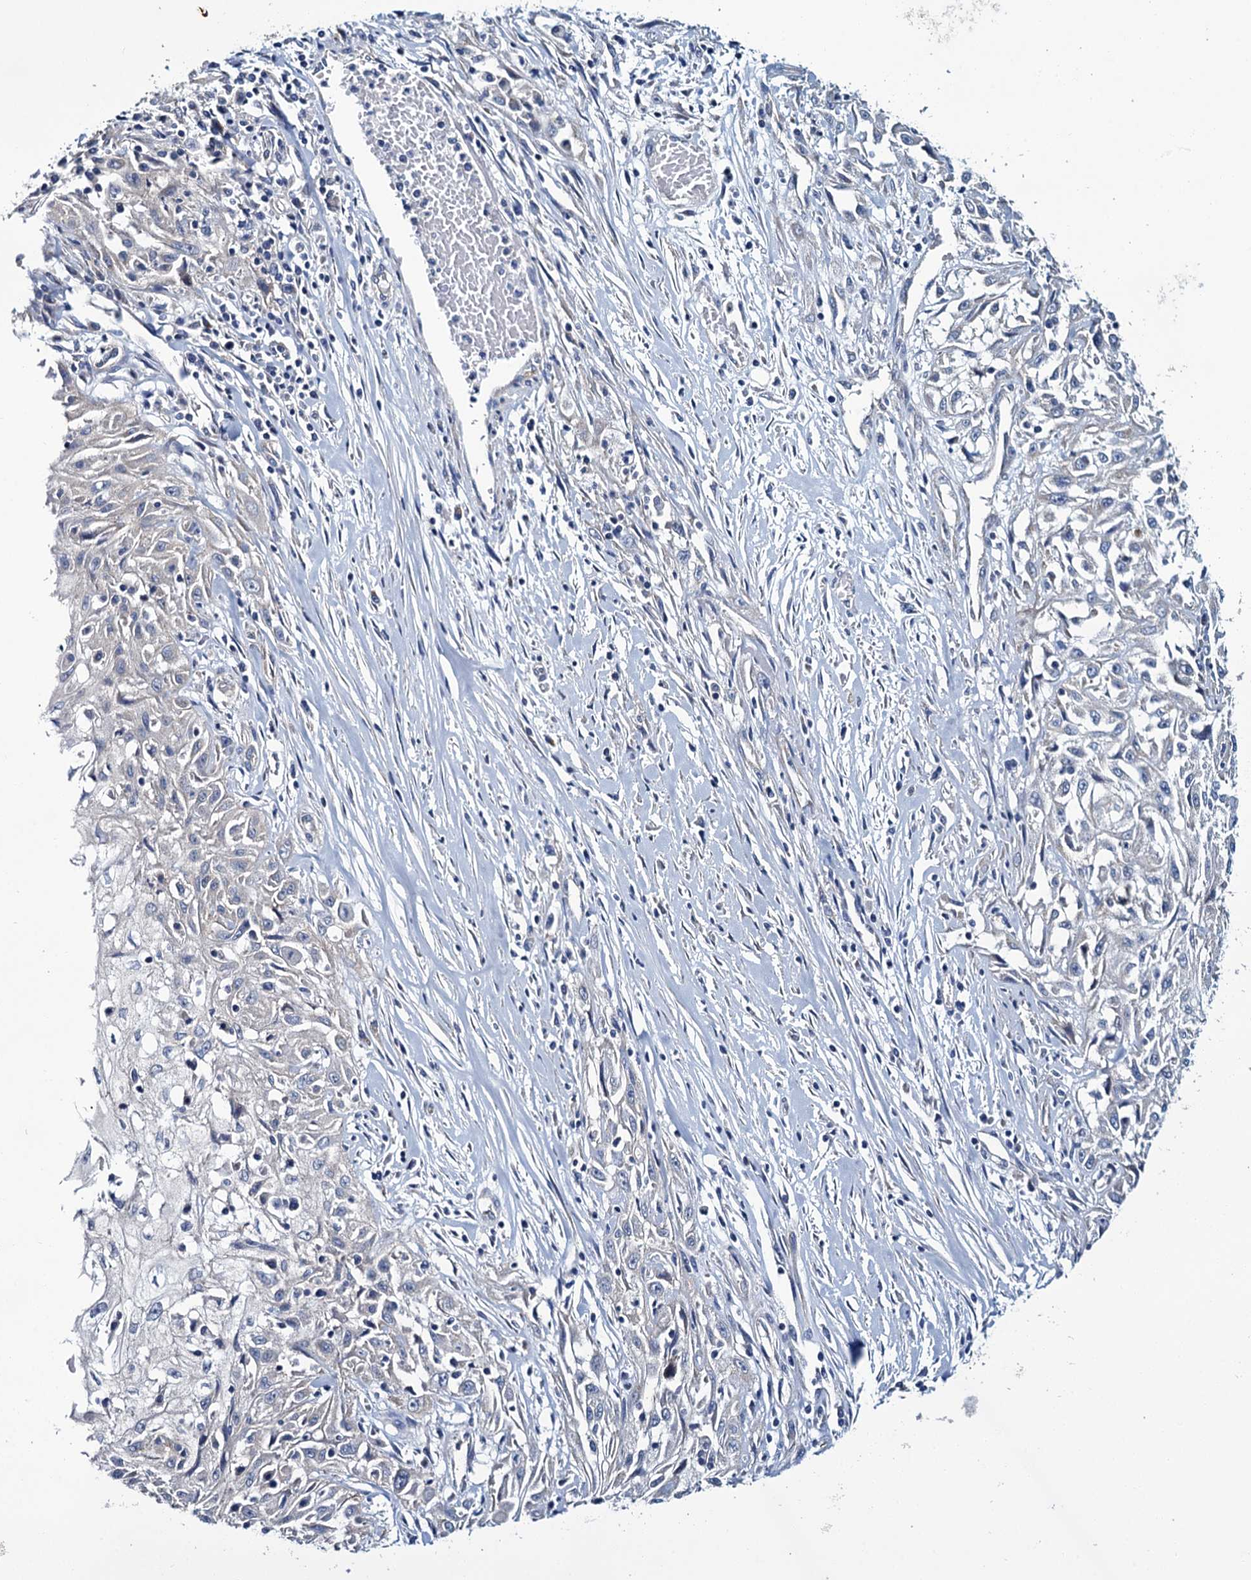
{"staining": {"intensity": "negative", "quantity": "none", "location": "none"}, "tissue": "skin cancer", "cell_type": "Tumor cells", "image_type": "cancer", "snomed": [{"axis": "morphology", "description": "Squamous cell carcinoma, NOS"}, {"axis": "morphology", "description": "Squamous cell carcinoma, metastatic, NOS"}, {"axis": "topography", "description": "Skin"}, {"axis": "topography", "description": "Lymph node"}], "caption": "Image shows no protein positivity in tumor cells of skin cancer (squamous cell carcinoma) tissue.", "gene": "CEP295", "patient": {"sex": "male", "age": 75}}